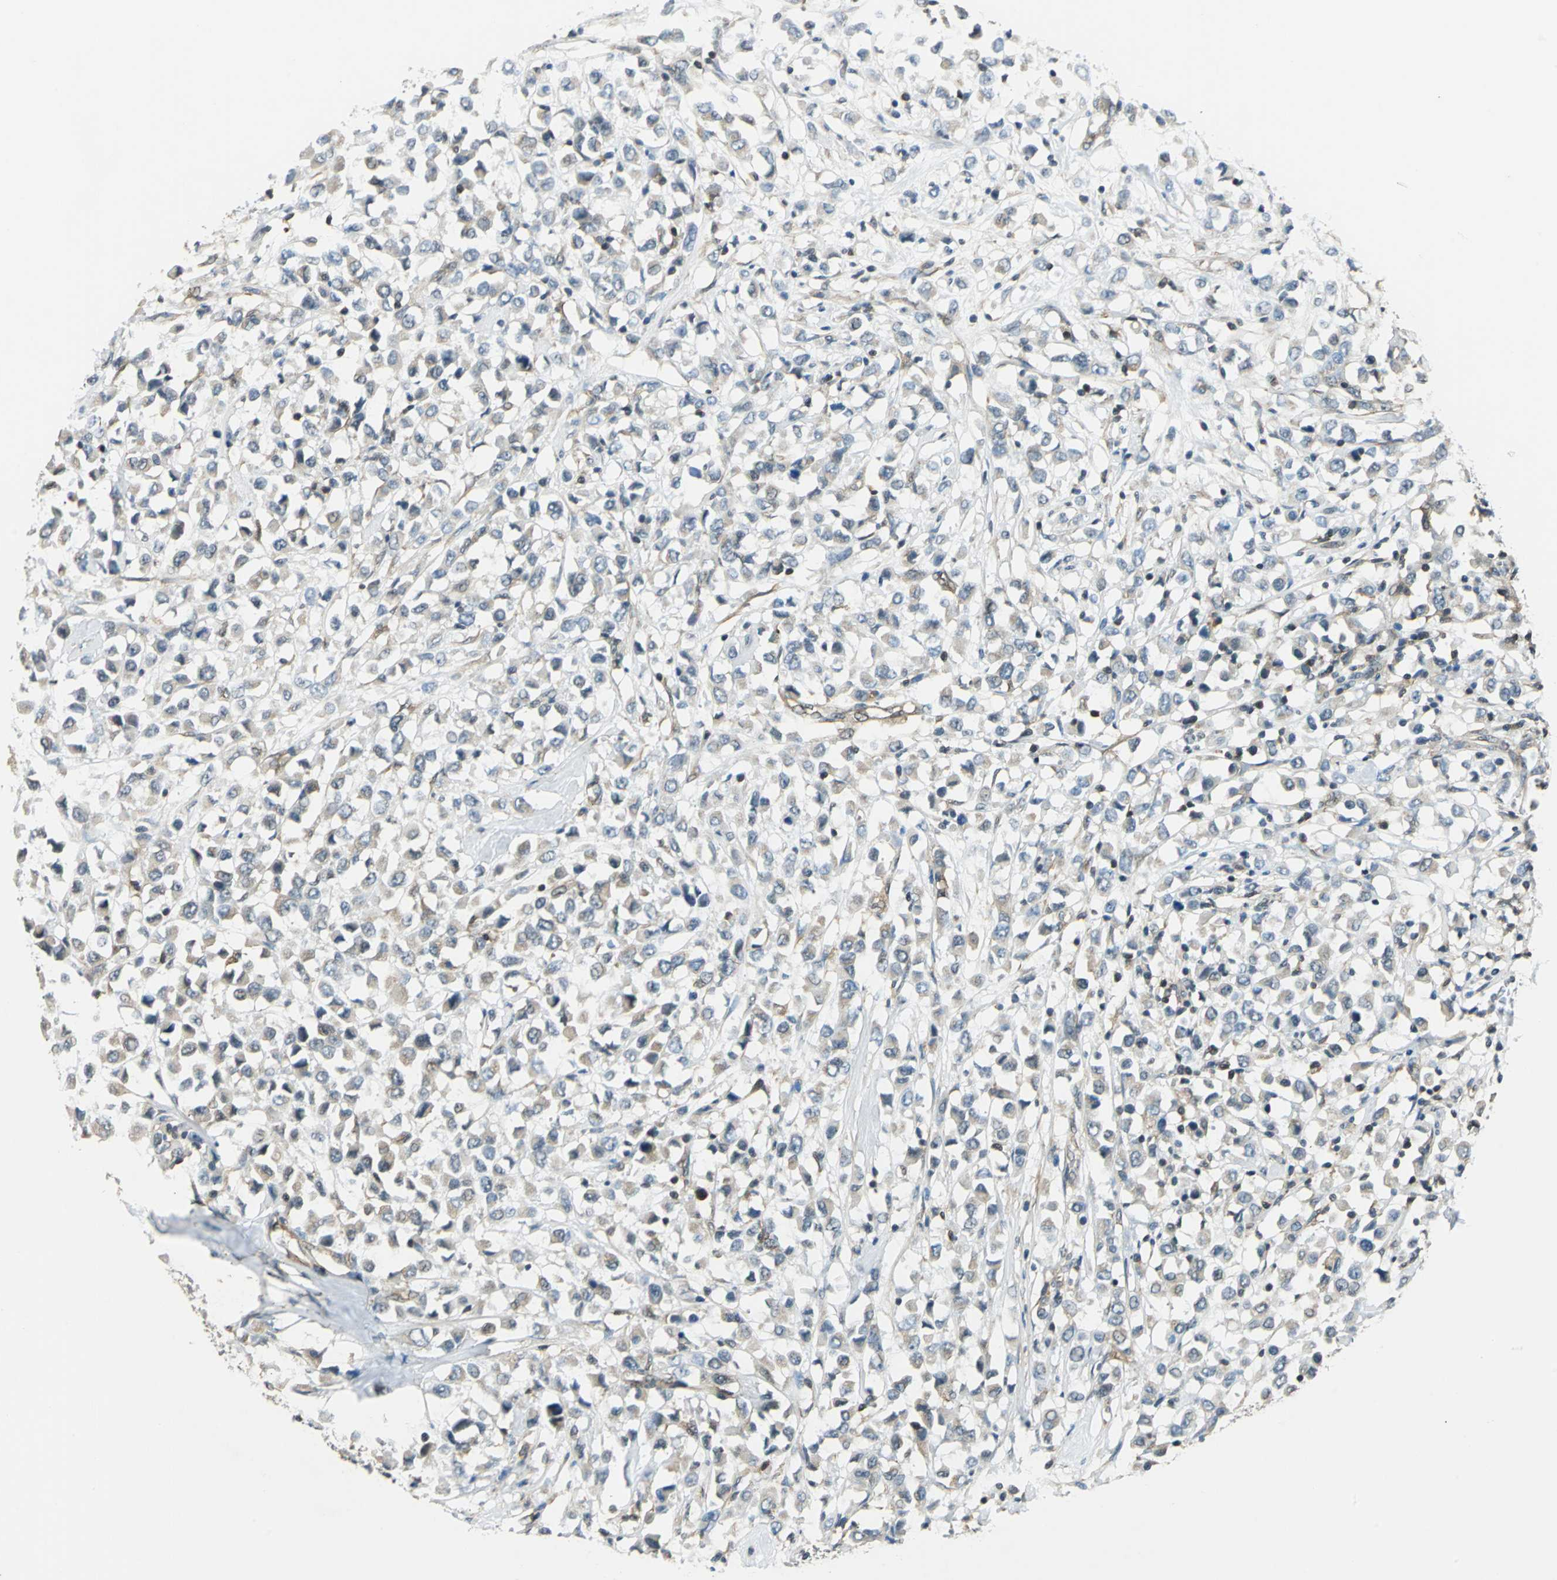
{"staining": {"intensity": "weak", "quantity": "25%-75%", "location": "cytoplasmic/membranous"}, "tissue": "breast cancer", "cell_type": "Tumor cells", "image_type": "cancer", "snomed": [{"axis": "morphology", "description": "Duct carcinoma"}, {"axis": "topography", "description": "Breast"}], "caption": "Human breast intraductal carcinoma stained with a brown dye reveals weak cytoplasmic/membranous positive staining in about 25%-75% of tumor cells.", "gene": "ARPC3", "patient": {"sex": "female", "age": 61}}